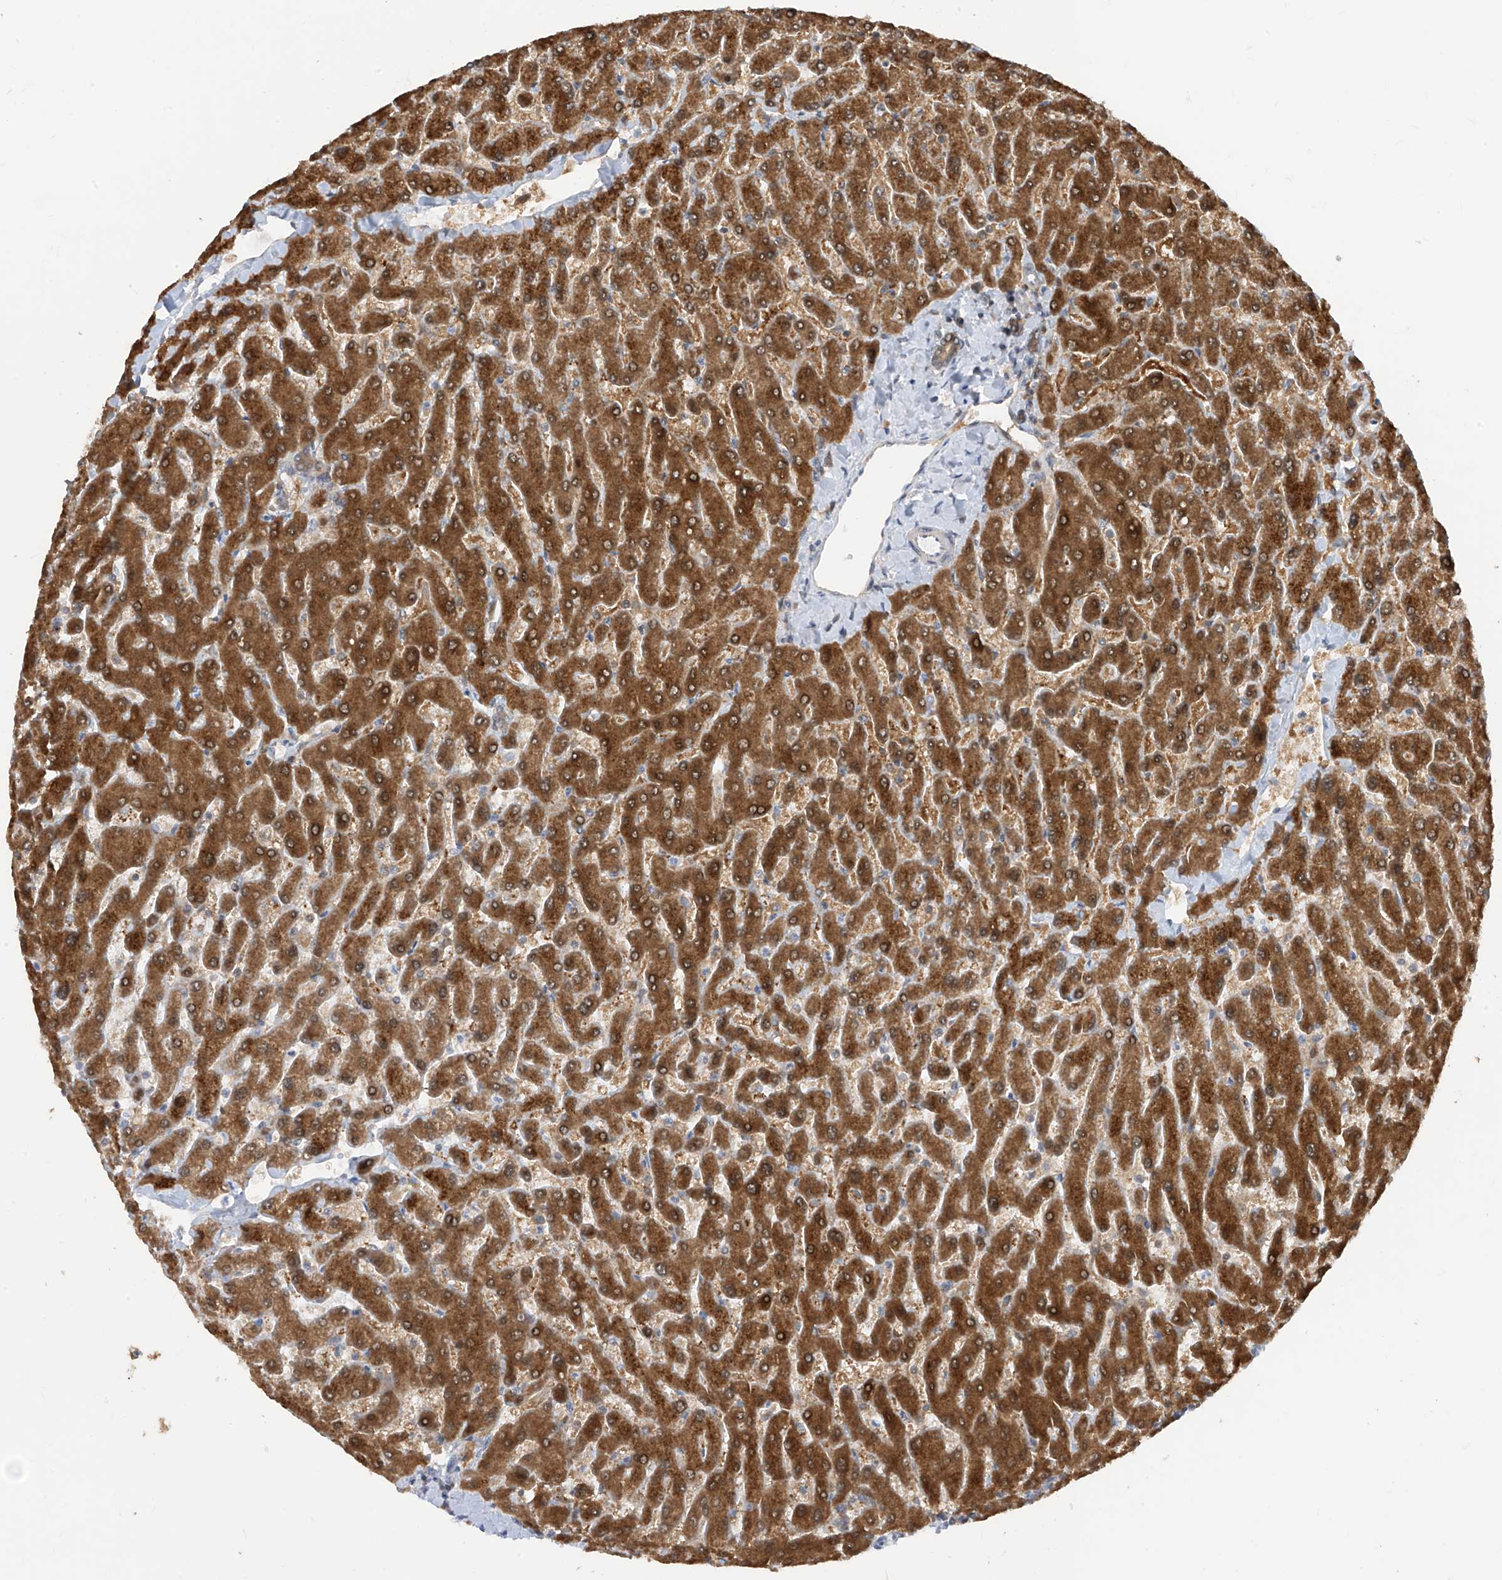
{"staining": {"intensity": "weak", "quantity": ">75%", "location": "cytoplasmic/membranous"}, "tissue": "liver", "cell_type": "Cholangiocytes", "image_type": "normal", "snomed": [{"axis": "morphology", "description": "Normal tissue, NOS"}, {"axis": "topography", "description": "Liver"}], "caption": "Immunohistochemistry image of benign liver stained for a protein (brown), which exhibits low levels of weak cytoplasmic/membranous staining in approximately >75% of cholangiocytes.", "gene": "TTC38", "patient": {"sex": "male", "age": 55}}